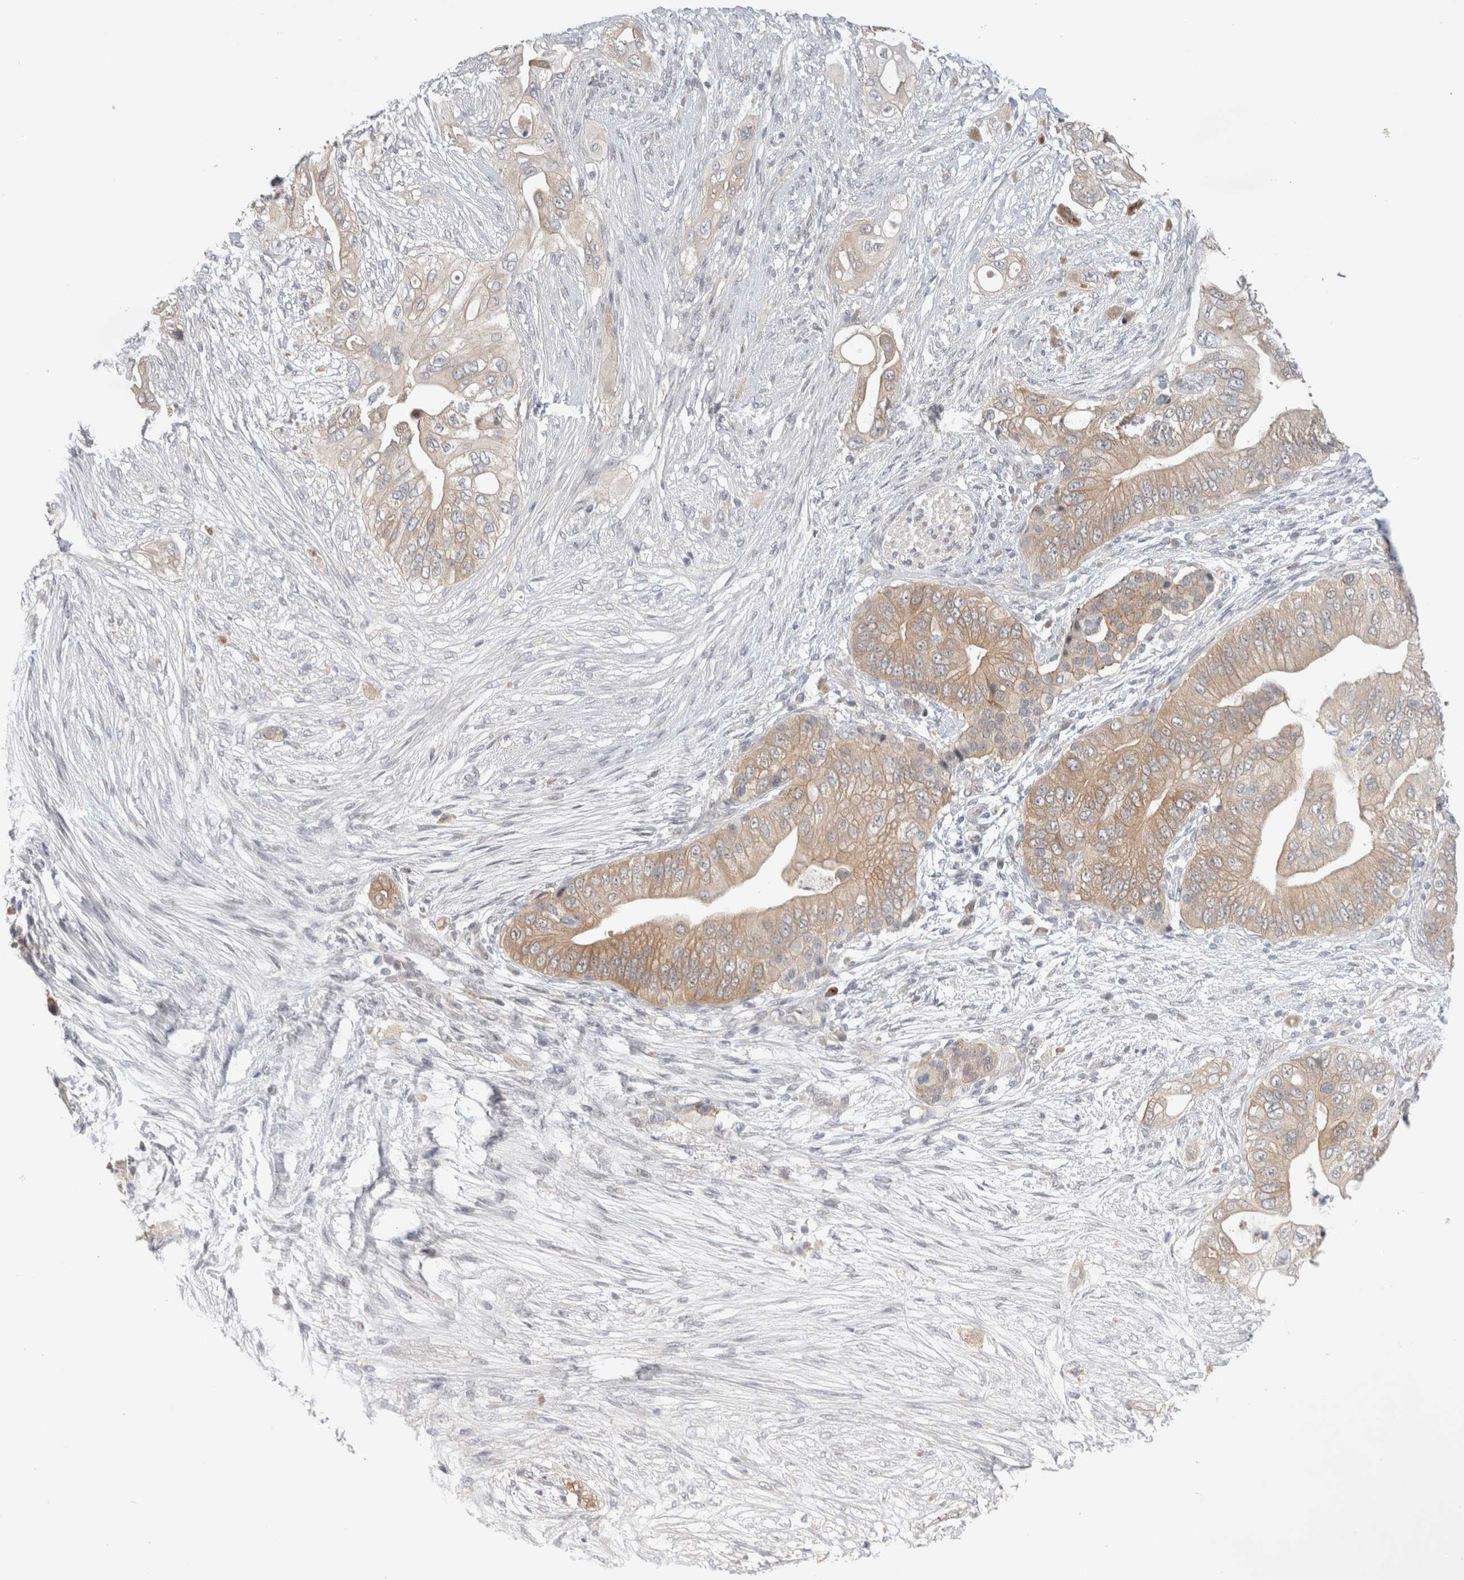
{"staining": {"intensity": "weak", "quantity": ">75%", "location": "cytoplasmic/membranous"}, "tissue": "pancreatic cancer", "cell_type": "Tumor cells", "image_type": "cancer", "snomed": [{"axis": "morphology", "description": "Adenocarcinoma, NOS"}, {"axis": "topography", "description": "Pancreas"}], "caption": "Brown immunohistochemical staining in human pancreatic cancer displays weak cytoplasmic/membranous staining in about >75% of tumor cells.", "gene": "CERS3", "patient": {"sex": "male", "age": 53}}